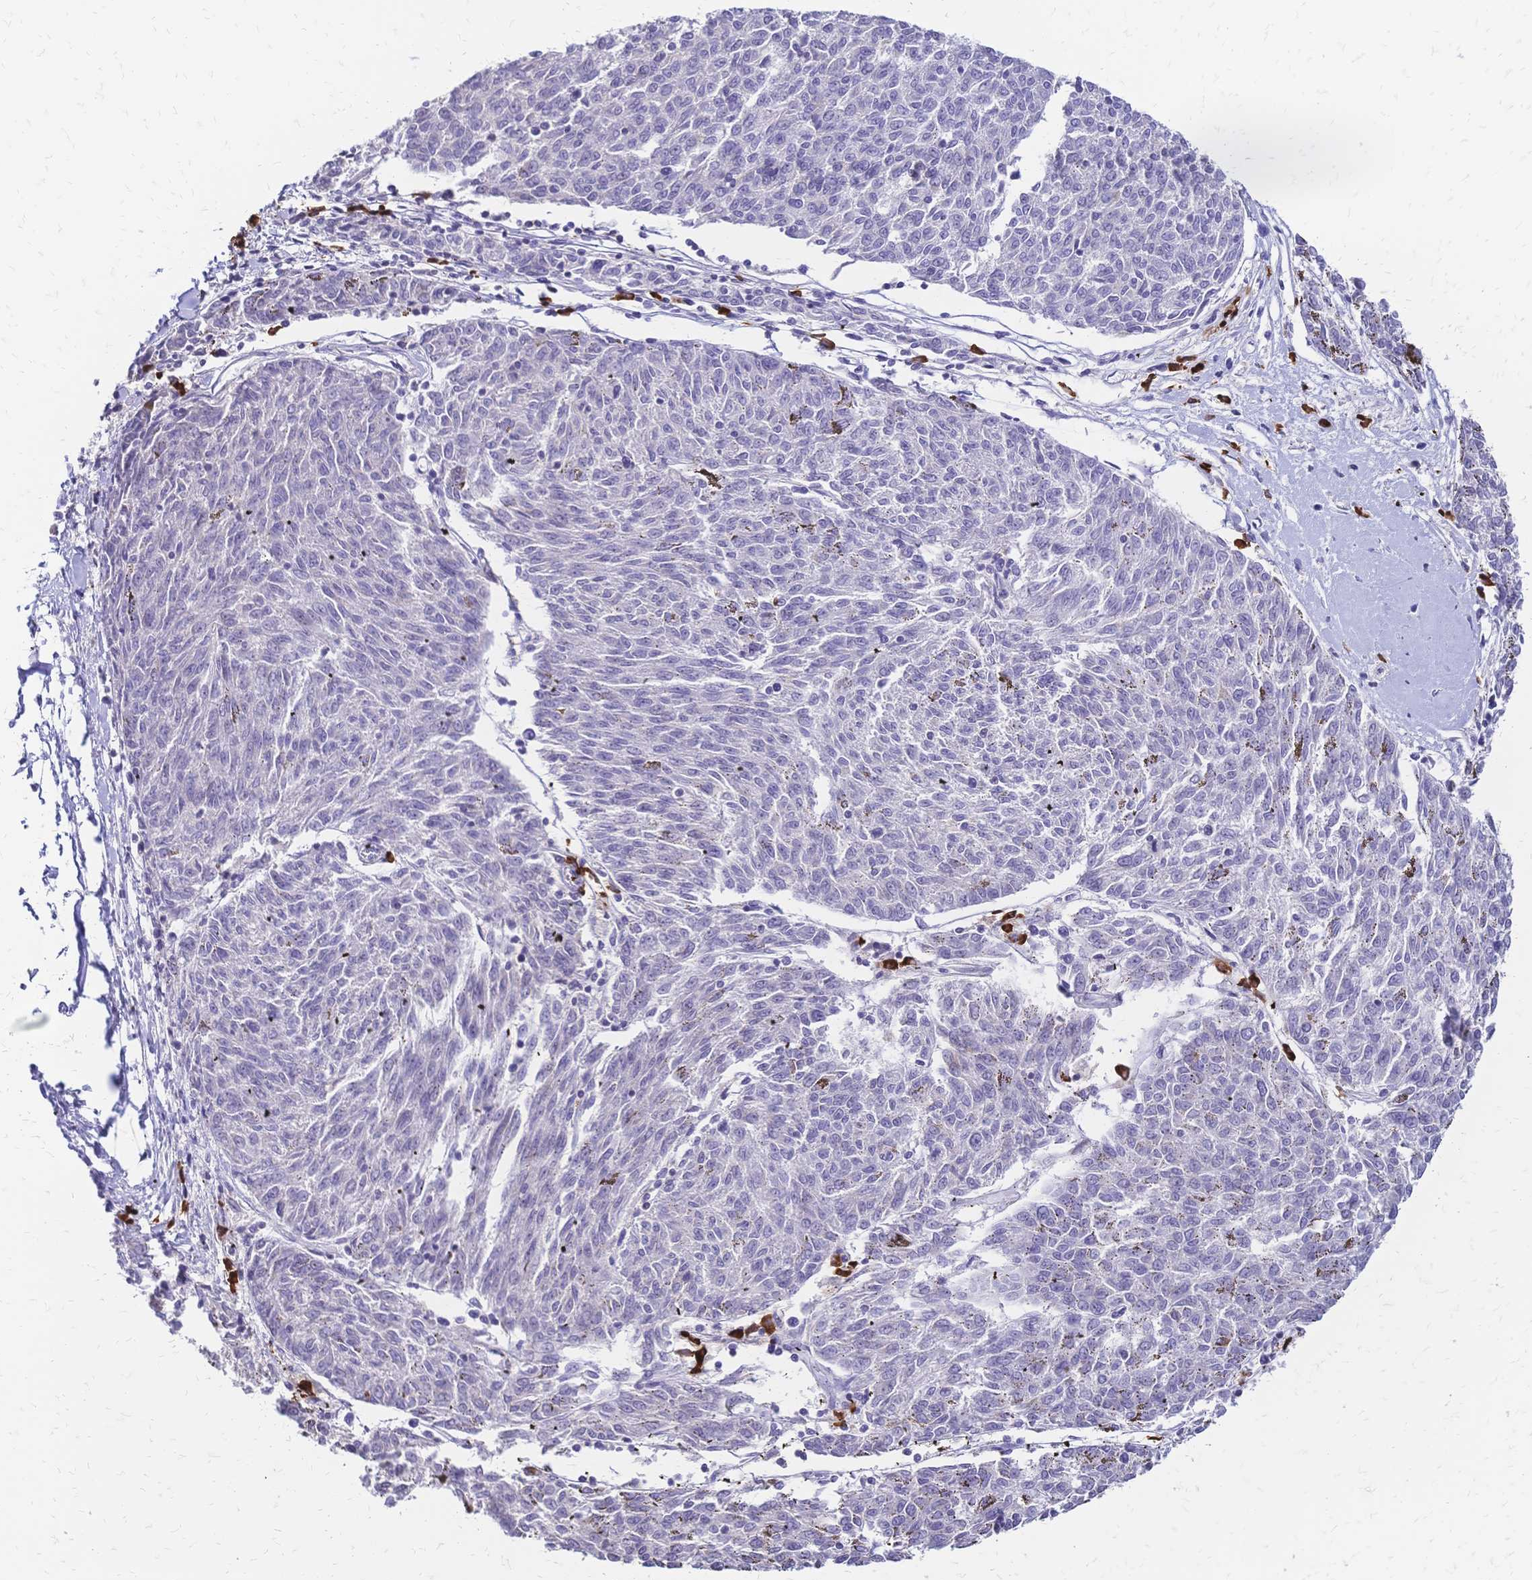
{"staining": {"intensity": "negative", "quantity": "none", "location": "none"}, "tissue": "melanoma", "cell_type": "Tumor cells", "image_type": "cancer", "snomed": [{"axis": "morphology", "description": "Malignant melanoma, NOS"}, {"axis": "topography", "description": "Skin"}], "caption": "Immunohistochemistry (IHC) photomicrograph of melanoma stained for a protein (brown), which displays no staining in tumor cells.", "gene": "IL2RA", "patient": {"sex": "female", "age": 72}}